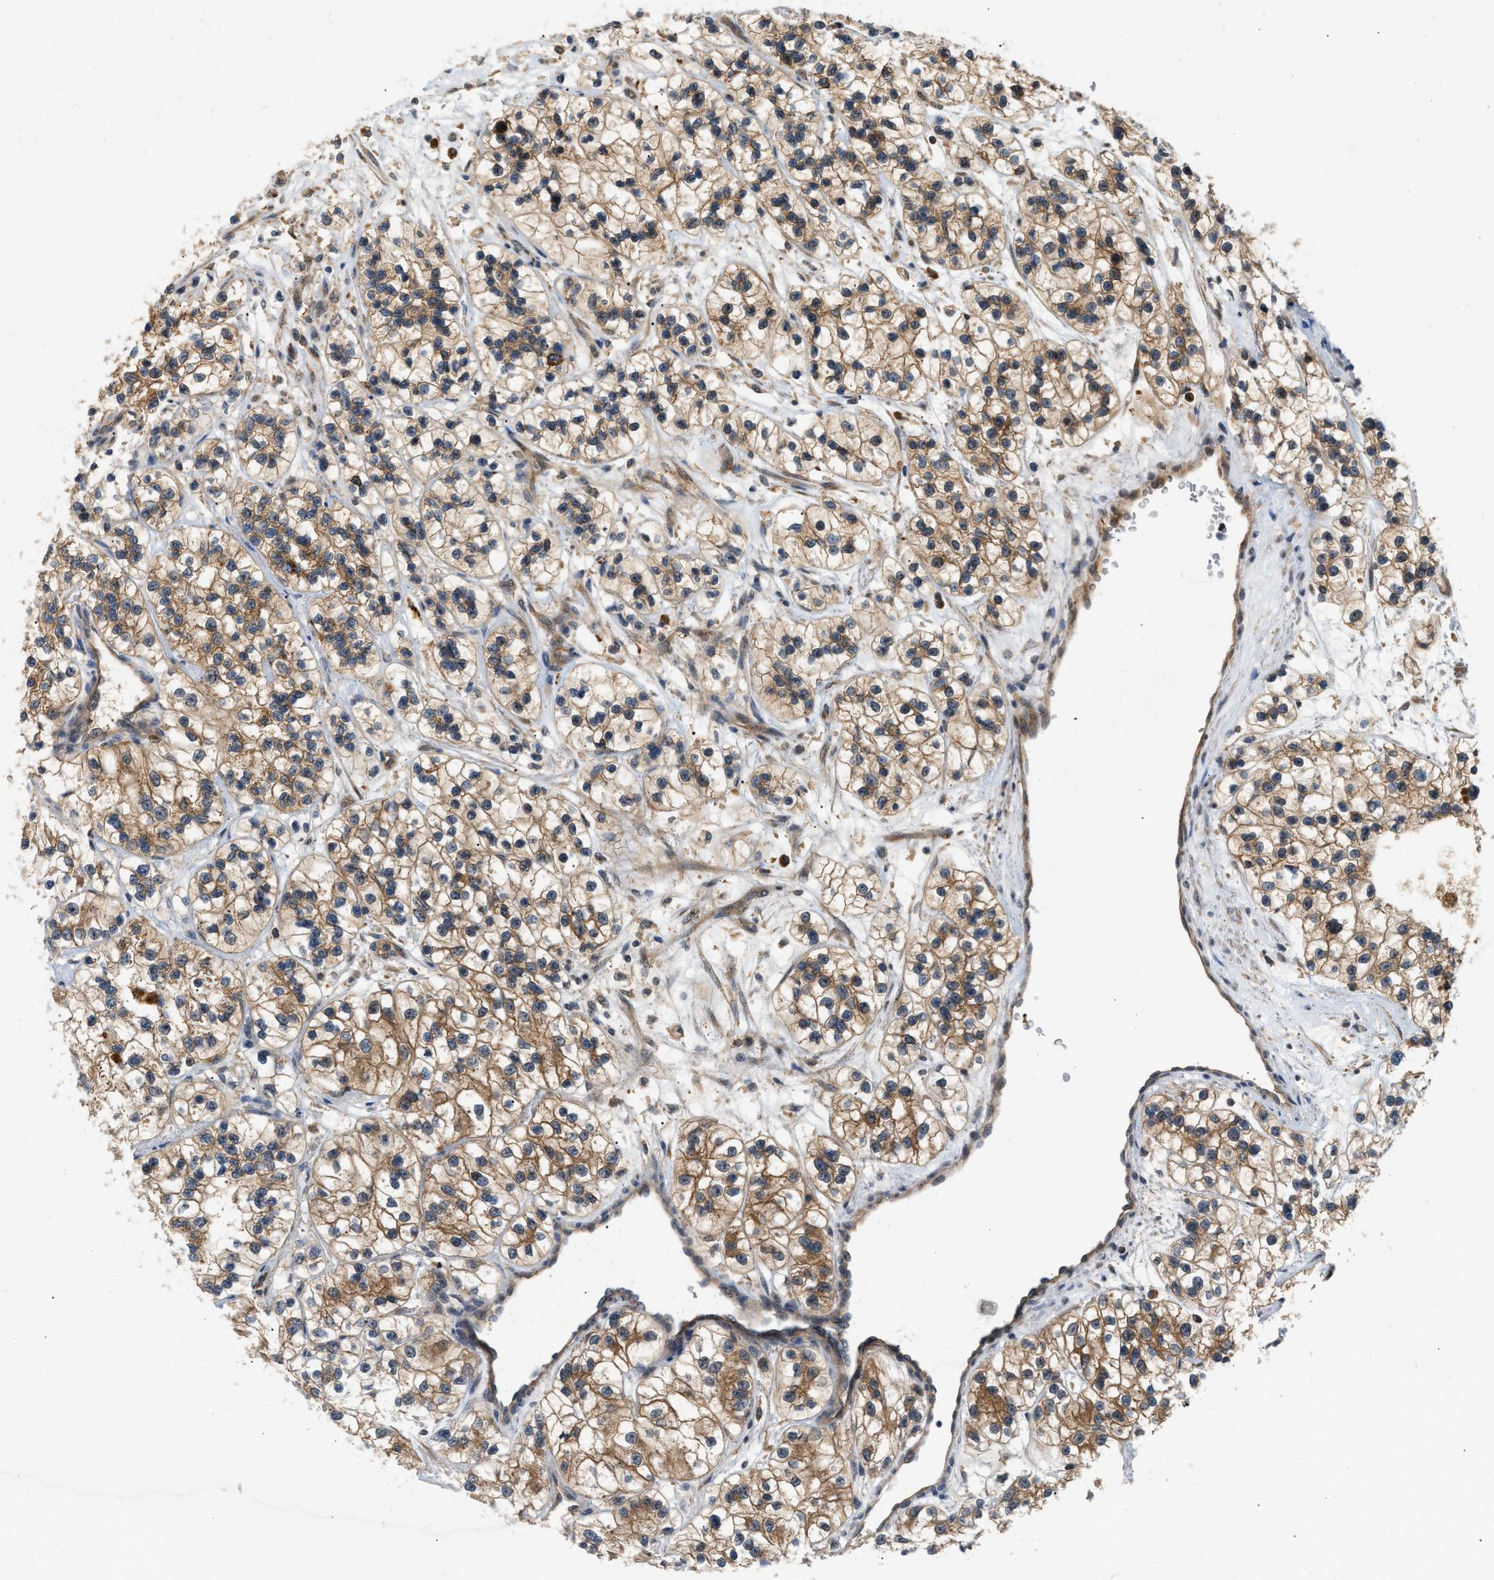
{"staining": {"intensity": "moderate", "quantity": ">75%", "location": "cytoplasmic/membranous"}, "tissue": "renal cancer", "cell_type": "Tumor cells", "image_type": "cancer", "snomed": [{"axis": "morphology", "description": "Adenocarcinoma, NOS"}, {"axis": "topography", "description": "Kidney"}], "caption": "A high-resolution image shows immunohistochemistry (IHC) staining of renal adenocarcinoma, which demonstrates moderate cytoplasmic/membranous positivity in about >75% of tumor cells. The protein of interest is shown in brown color, while the nuclei are stained blue.", "gene": "MAP2K5", "patient": {"sex": "female", "age": 57}}